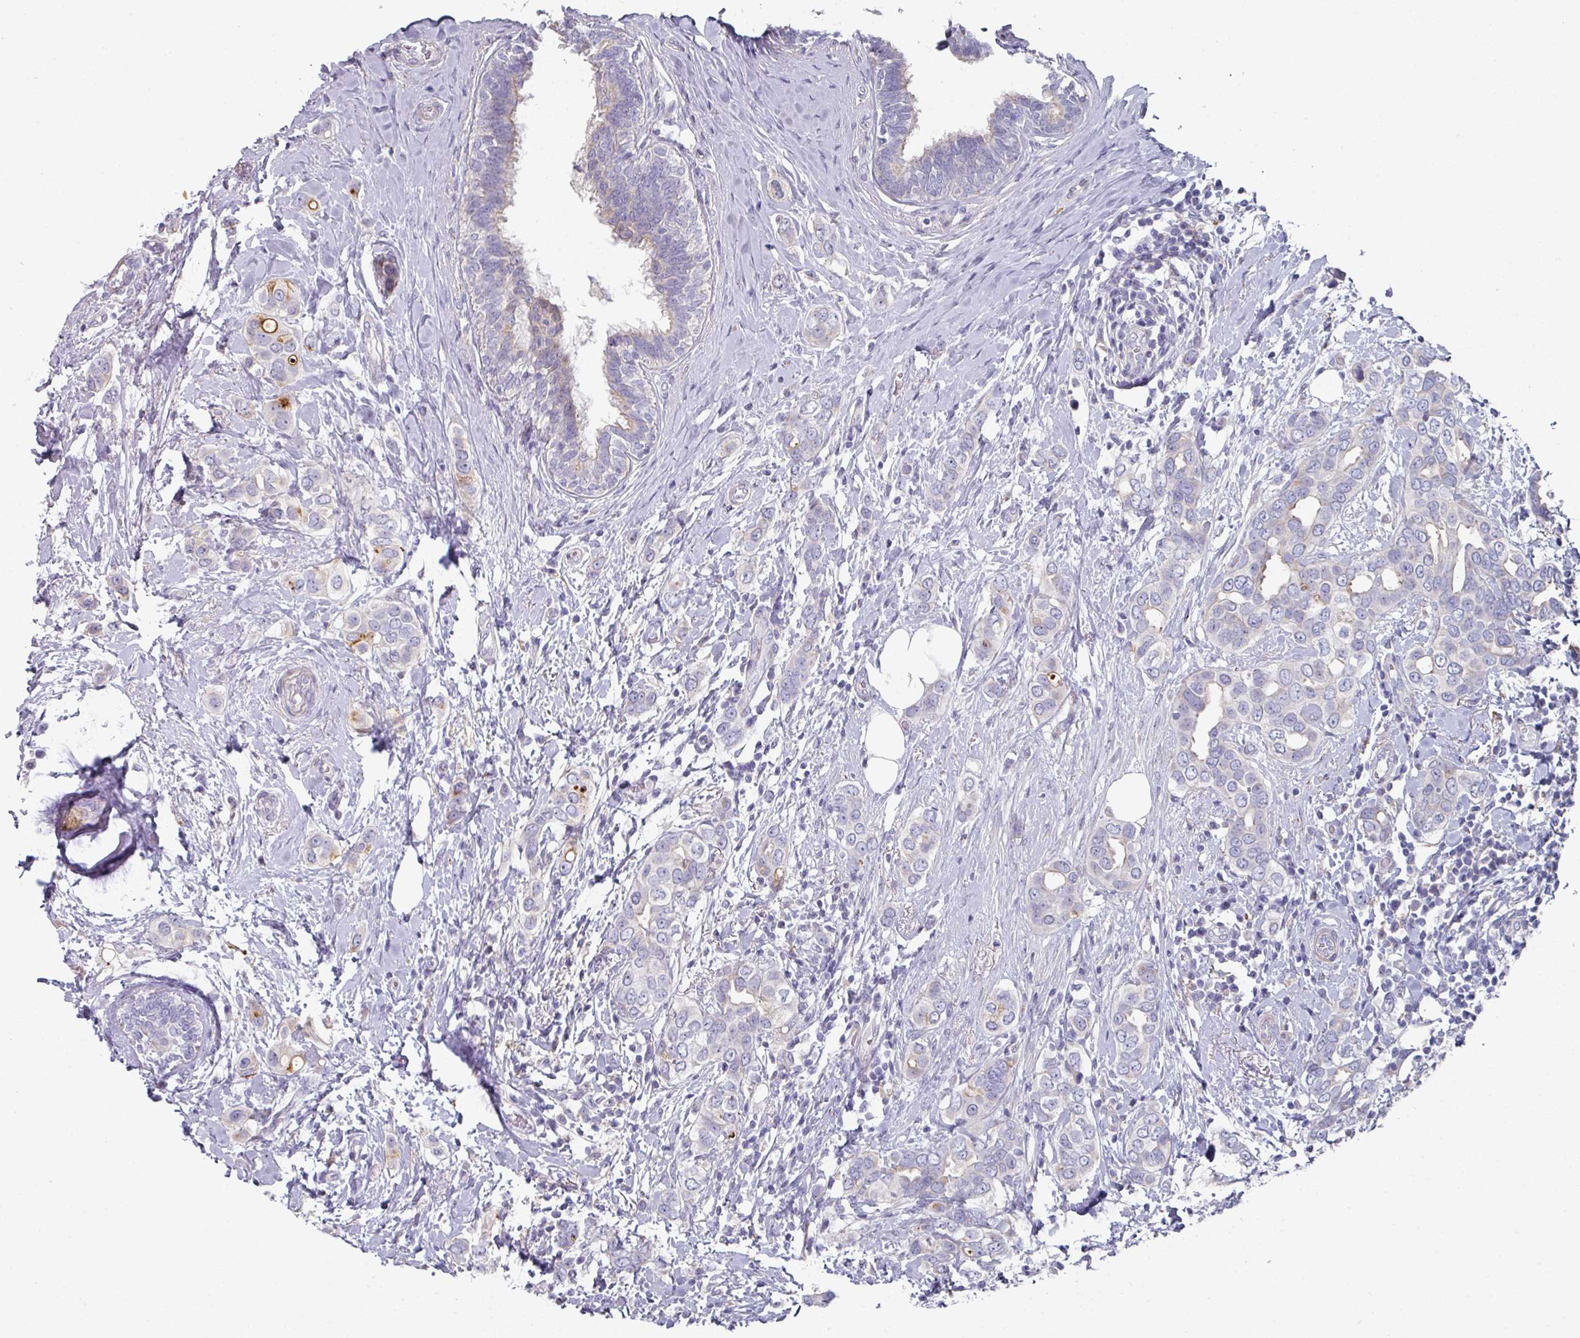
{"staining": {"intensity": "negative", "quantity": "none", "location": "none"}, "tissue": "breast cancer", "cell_type": "Tumor cells", "image_type": "cancer", "snomed": [{"axis": "morphology", "description": "Lobular carcinoma"}, {"axis": "topography", "description": "Breast"}], "caption": "A high-resolution image shows IHC staining of breast lobular carcinoma, which demonstrates no significant expression in tumor cells. (Brightfield microscopy of DAB (3,3'-diaminobenzidine) IHC at high magnification).", "gene": "WSB2", "patient": {"sex": "female", "age": 51}}